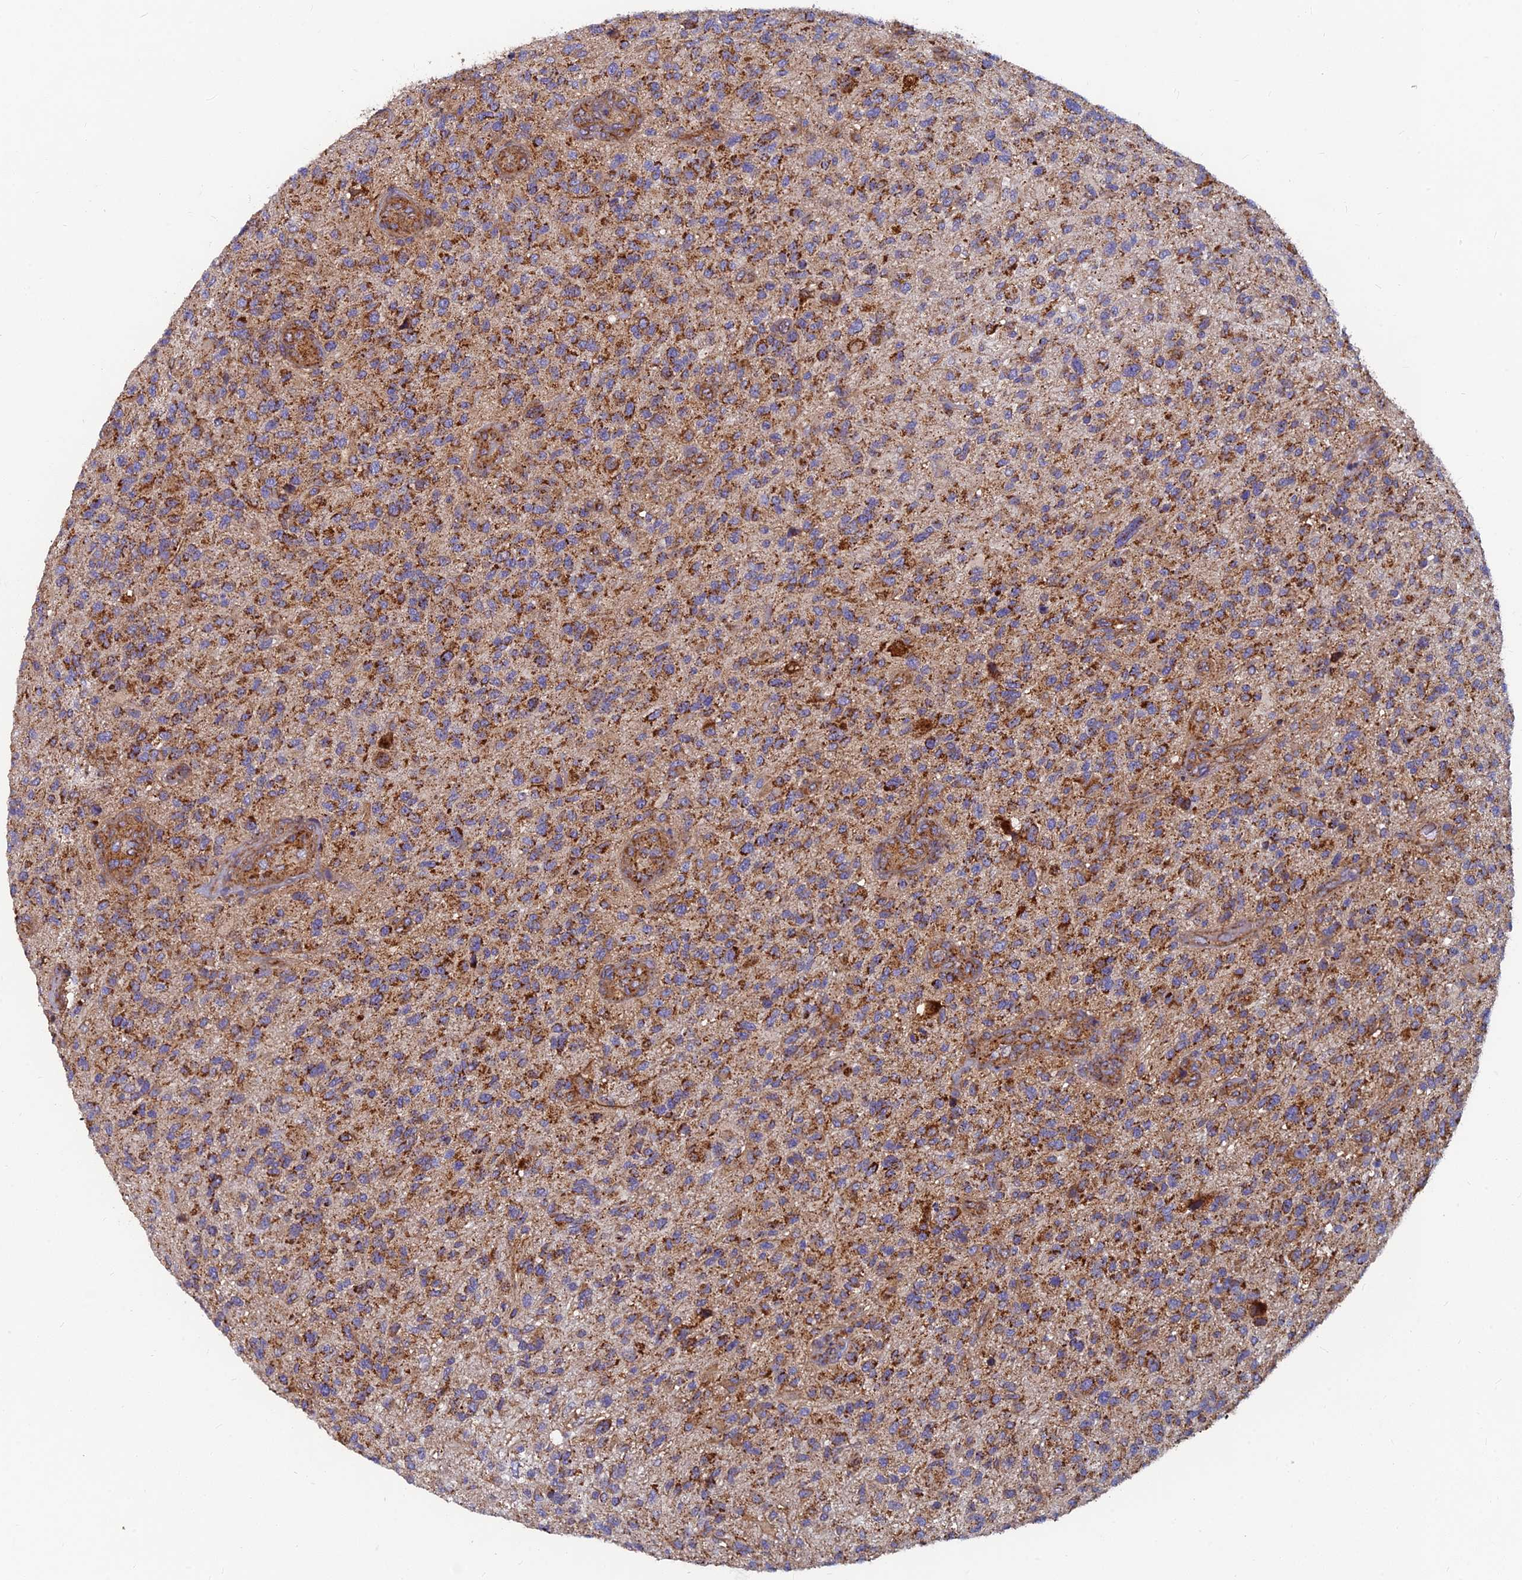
{"staining": {"intensity": "moderate", "quantity": ">75%", "location": "cytoplasmic/membranous"}, "tissue": "glioma", "cell_type": "Tumor cells", "image_type": "cancer", "snomed": [{"axis": "morphology", "description": "Glioma, malignant, High grade"}, {"axis": "topography", "description": "Brain"}], "caption": "Immunohistochemical staining of malignant glioma (high-grade) displays medium levels of moderate cytoplasmic/membranous protein positivity in approximately >75% of tumor cells.", "gene": "MRPS9", "patient": {"sex": "male", "age": 47}}